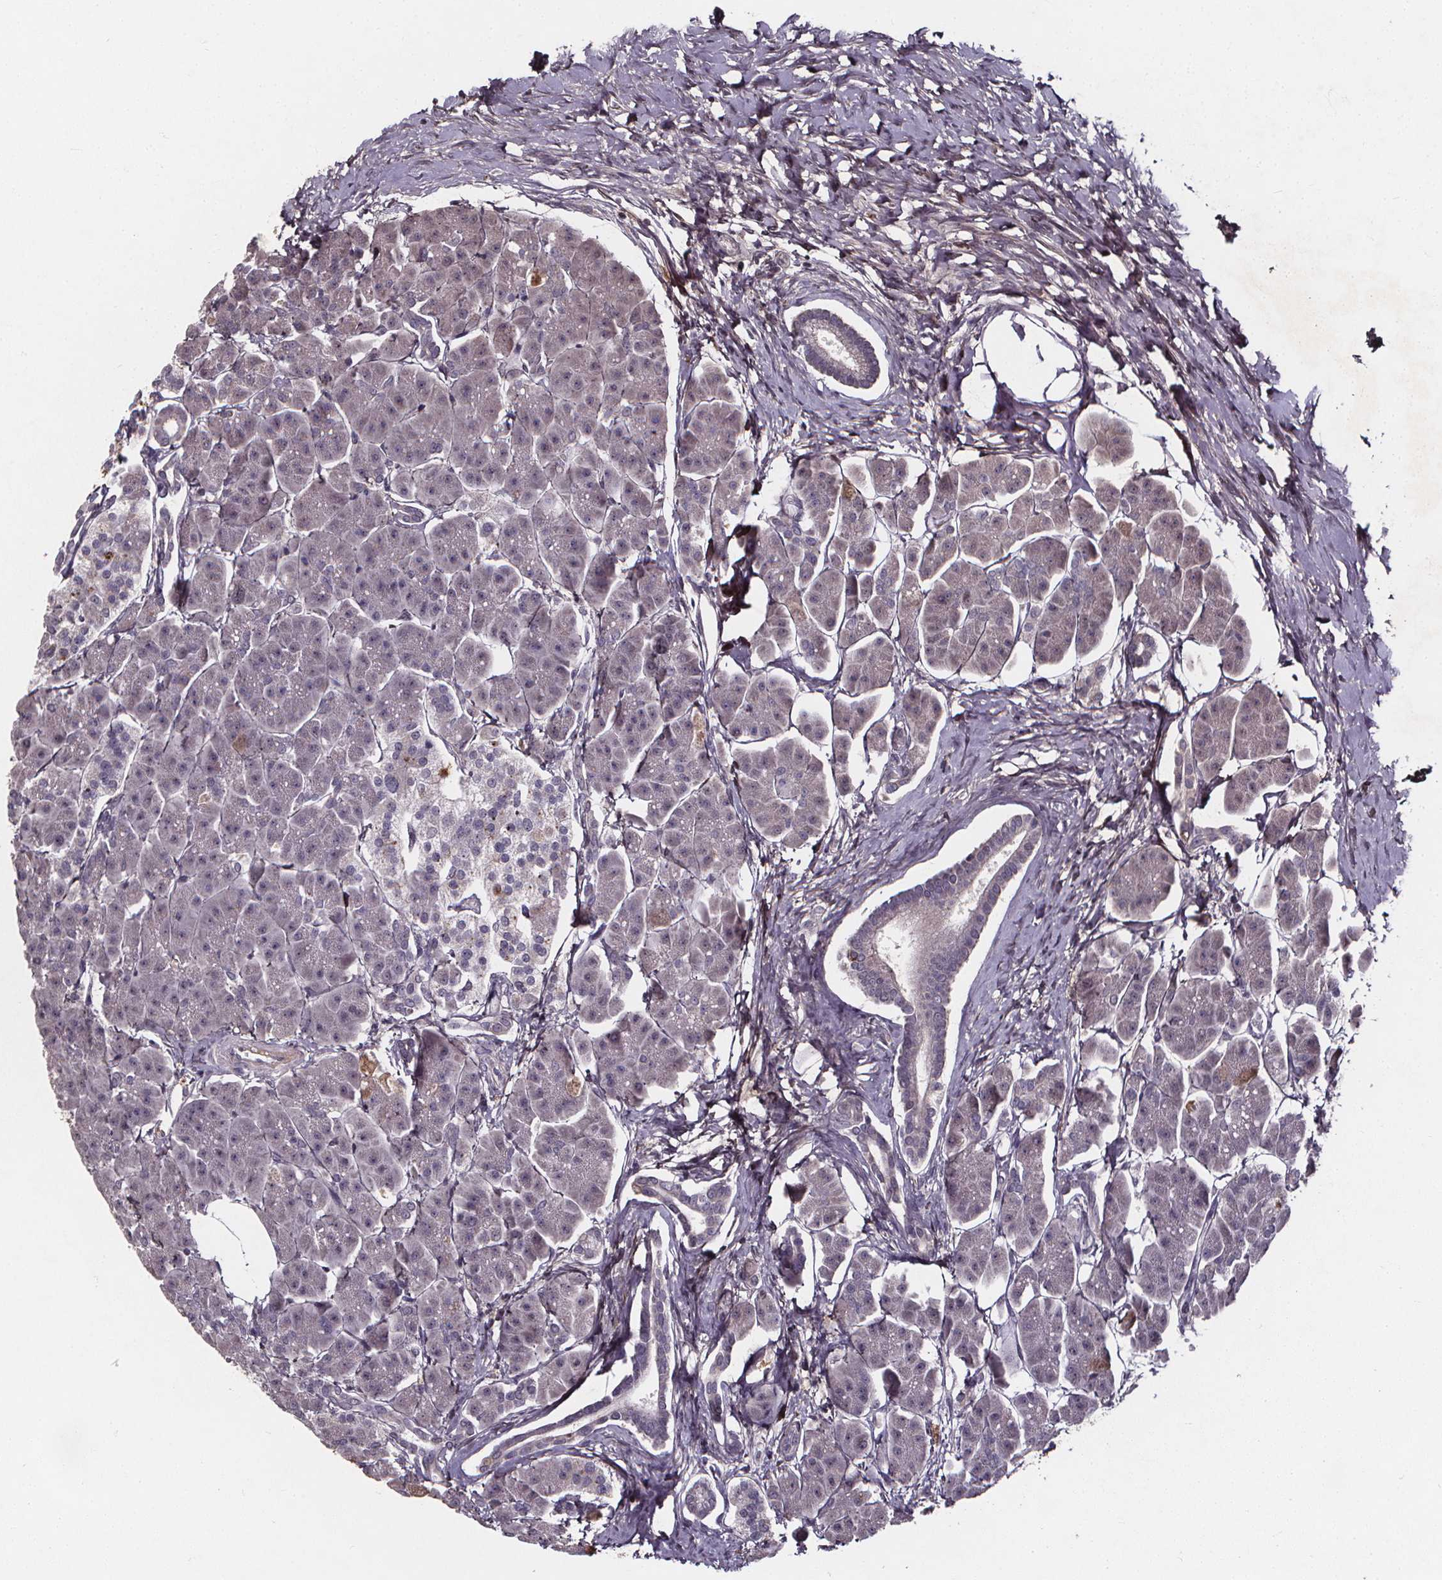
{"staining": {"intensity": "negative", "quantity": "none", "location": "none"}, "tissue": "pancreas", "cell_type": "Exocrine glandular cells", "image_type": "normal", "snomed": [{"axis": "morphology", "description": "Normal tissue, NOS"}, {"axis": "topography", "description": "Adipose tissue"}, {"axis": "topography", "description": "Pancreas"}, {"axis": "topography", "description": "Peripheral nerve tissue"}], "caption": "DAB immunohistochemical staining of benign pancreas shows no significant expression in exocrine glandular cells. The staining is performed using DAB (3,3'-diaminobenzidine) brown chromogen with nuclei counter-stained in using hematoxylin.", "gene": "SPAG8", "patient": {"sex": "female", "age": 58}}